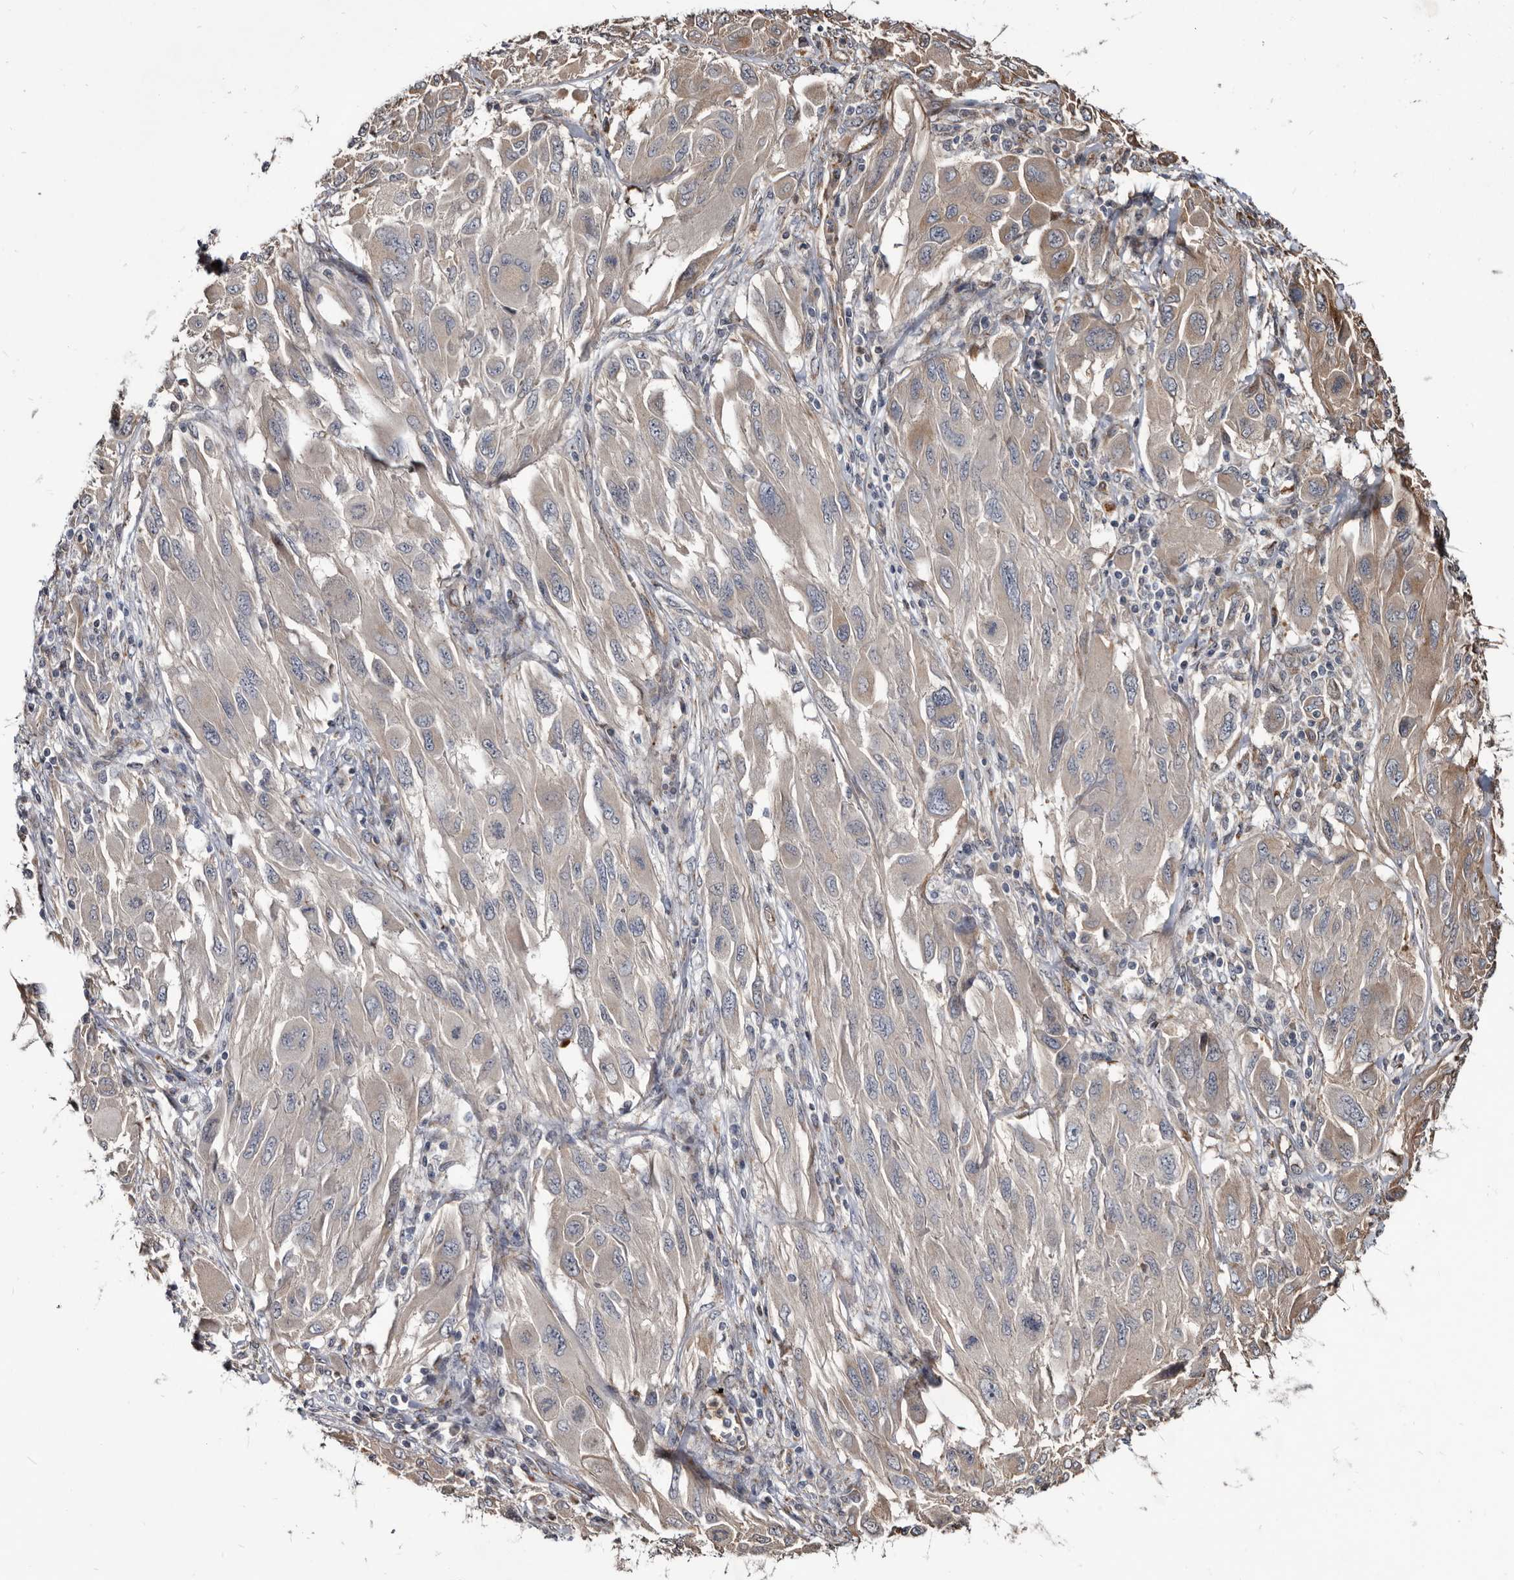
{"staining": {"intensity": "weak", "quantity": "<25%", "location": "cytoplasmic/membranous"}, "tissue": "melanoma", "cell_type": "Tumor cells", "image_type": "cancer", "snomed": [{"axis": "morphology", "description": "Malignant melanoma, NOS"}, {"axis": "topography", "description": "Skin"}], "caption": "This is an immunohistochemistry (IHC) micrograph of human melanoma. There is no positivity in tumor cells.", "gene": "CTSA", "patient": {"sex": "female", "age": 91}}